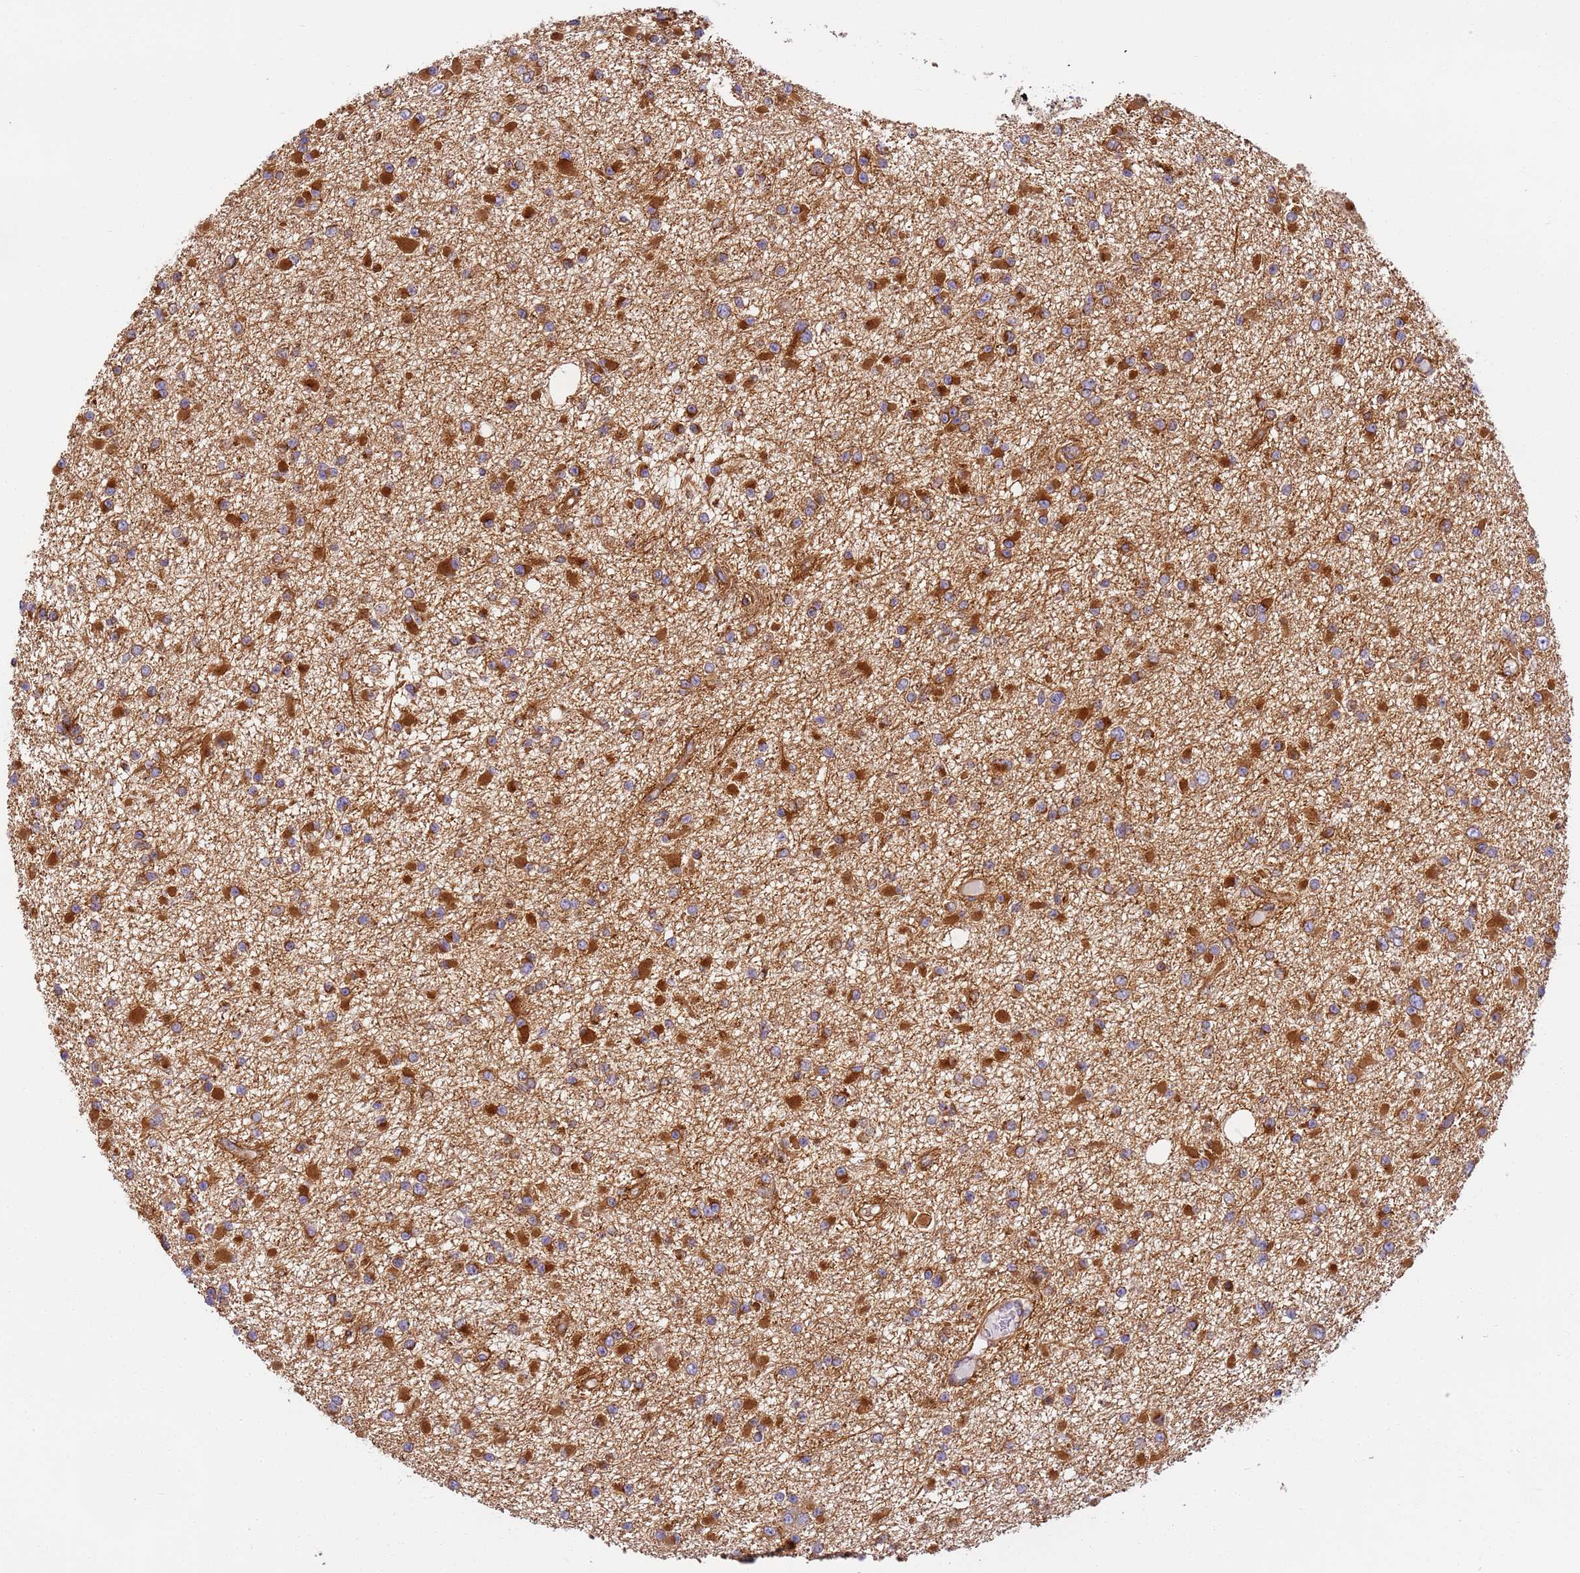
{"staining": {"intensity": "strong", "quantity": ">75%", "location": "cytoplasmic/membranous"}, "tissue": "glioma", "cell_type": "Tumor cells", "image_type": "cancer", "snomed": [{"axis": "morphology", "description": "Glioma, malignant, Low grade"}, {"axis": "topography", "description": "Brain"}], "caption": "Strong cytoplasmic/membranous staining is identified in approximately >75% of tumor cells in malignant low-grade glioma. The protein of interest is shown in brown color, while the nuclei are stained blue.", "gene": "DYNC1I2", "patient": {"sex": "female", "age": 22}}